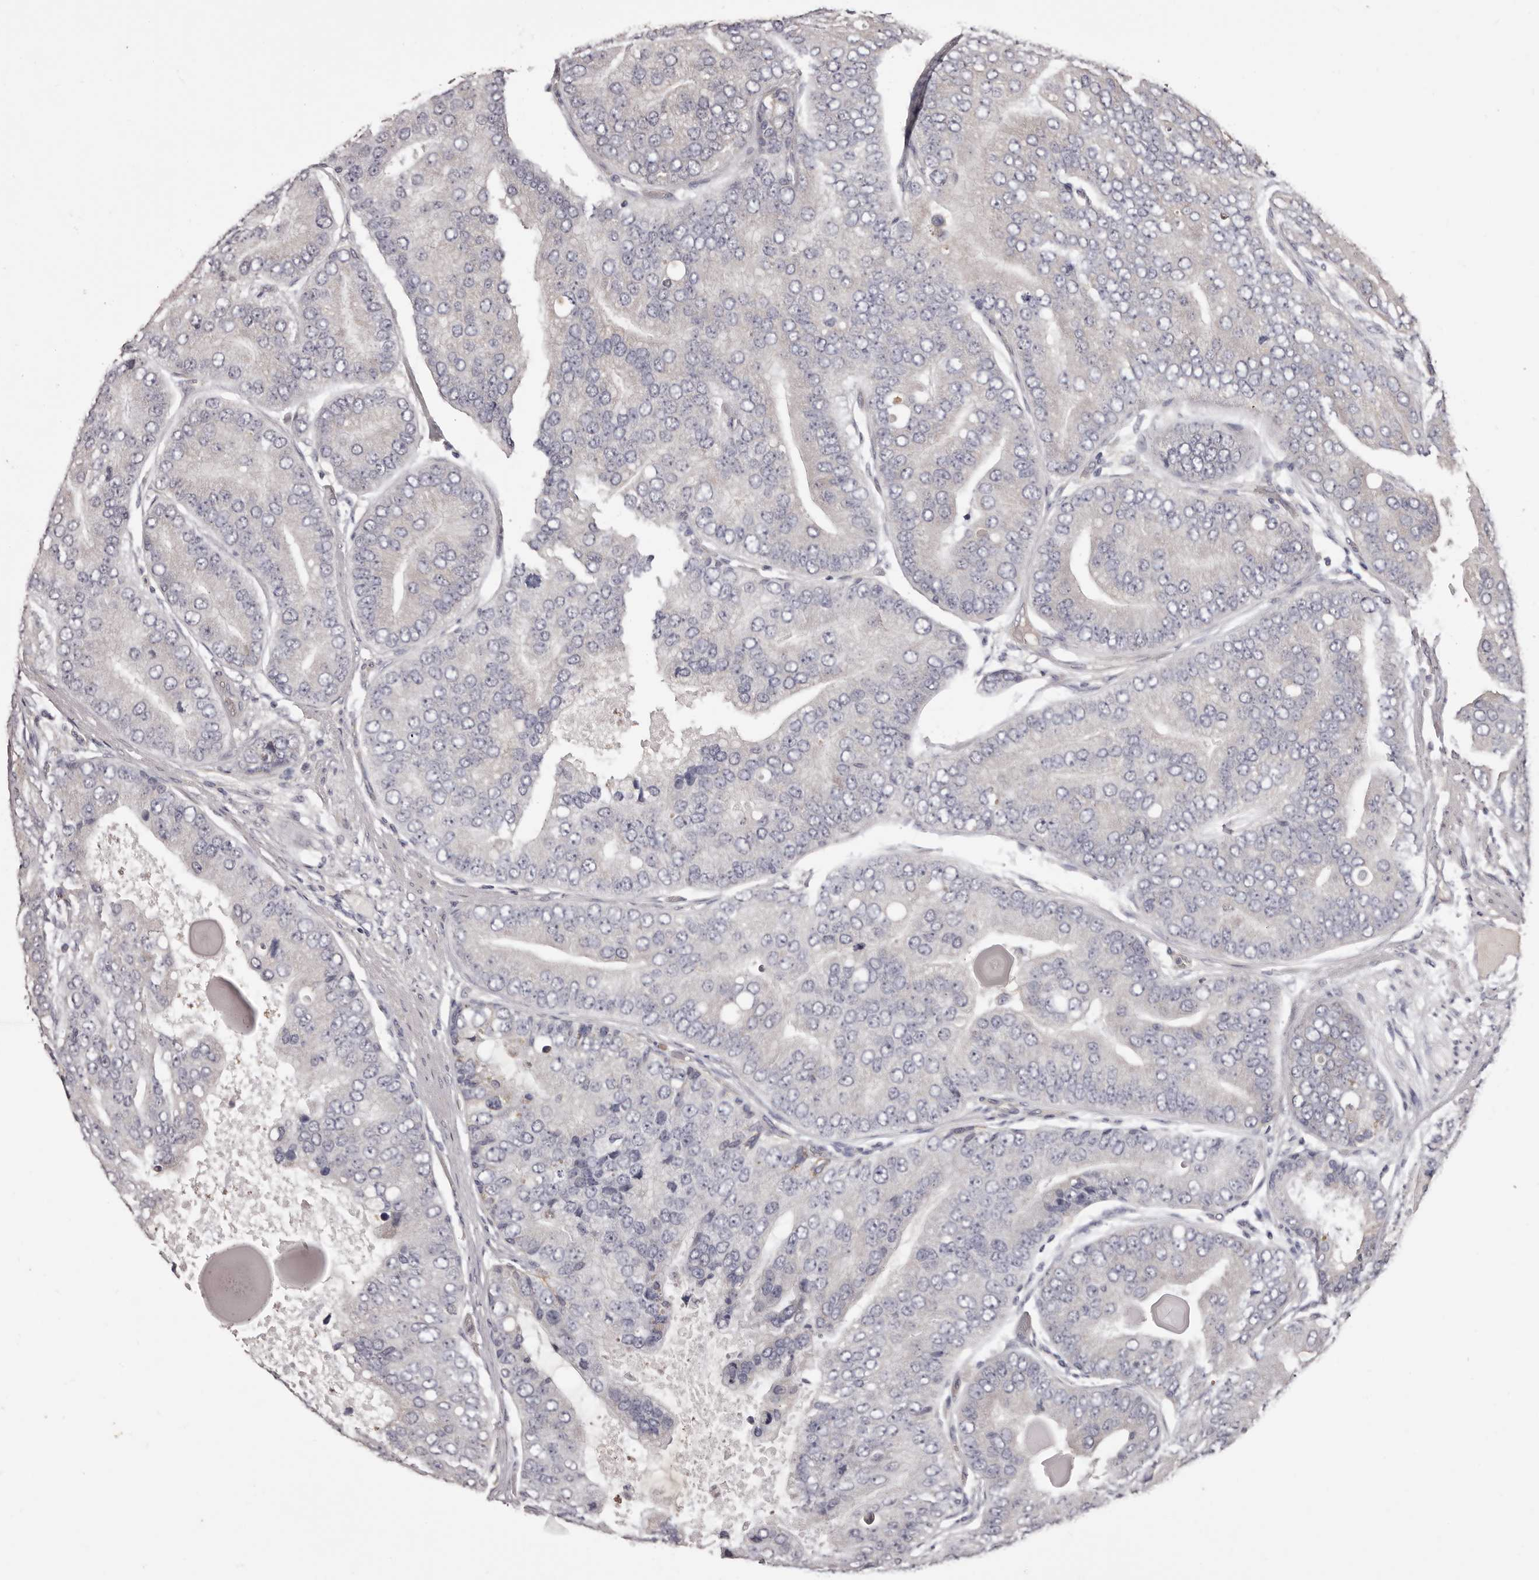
{"staining": {"intensity": "negative", "quantity": "none", "location": "none"}, "tissue": "prostate cancer", "cell_type": "Tumor cells", "image_type": "cancer", "snomed": [{"axis": "morphology", "description": "Adenocarcinoma, High grade"}, {"axis": "topography", "description": "Prostate"}], "caption": "This is an immunohistochemistry image of prostate high-grade adenocarcinoma. There is no staining in tumor cells.", "gene": "ETNK1", "patient": {"sex": "male", "age": 70}}